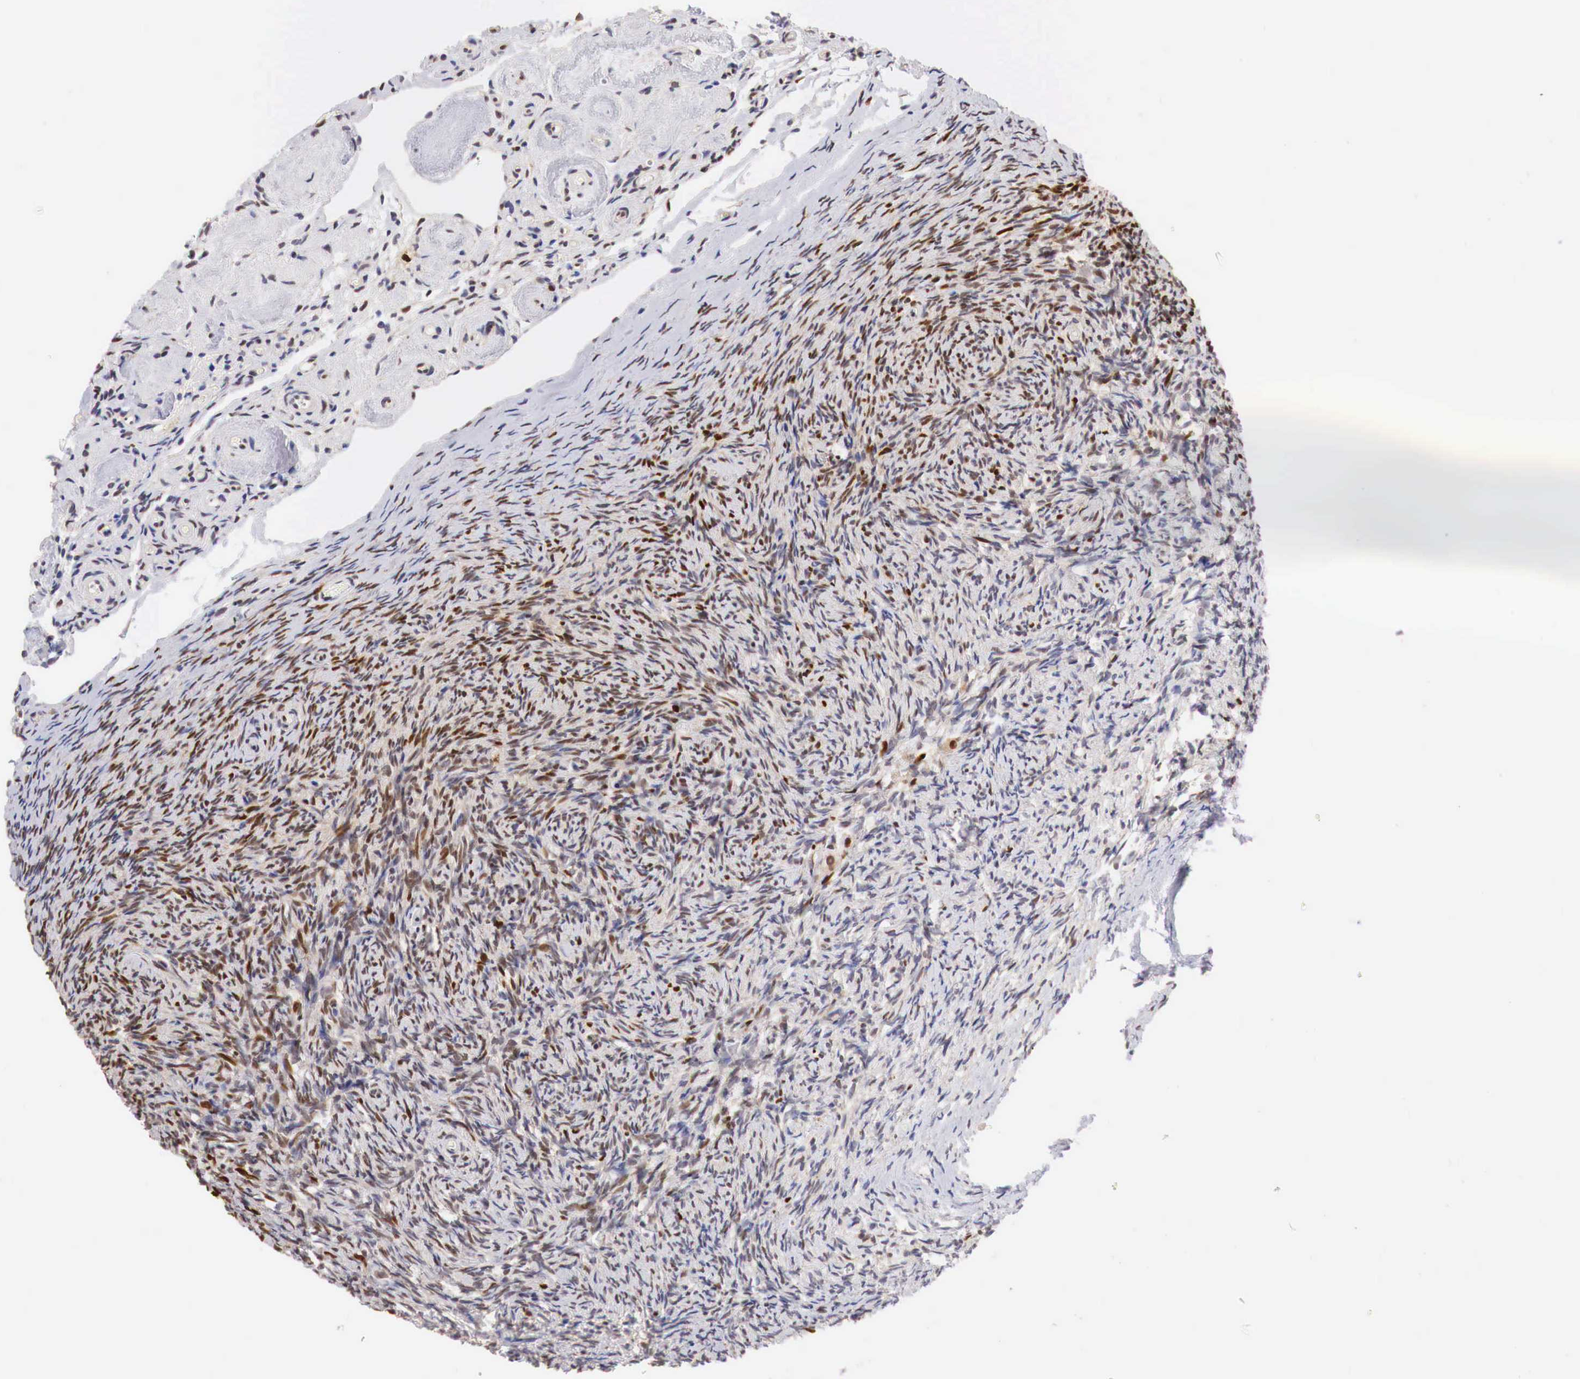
{"staining": {"intensity": "strong", "quantity": ">75%", "location": "cytoplasmic/membranous,nuclear"}, "tissue": "ovary", "cell_type": "Follicle cells", "image_type": "normal", "snomed": [{"axis": "morphology", "description": "Normal tissue, NOS"}, {"axis": "topography", "description": "Ovary"}], "caption": "Protein expression analysis of unremarkable human ovary reveals strong cytoplasmic/membranous,nuclear expression in approximately >75% of follicle cells. The protein is stained brown, and the nuclei are stained in blue (DAB (3,3'-diaminobenzidine) IHC with brightfield microscopy, high magnification).", "gene": "PABIR2", "patient": {"sex": "female", "age": 78}}